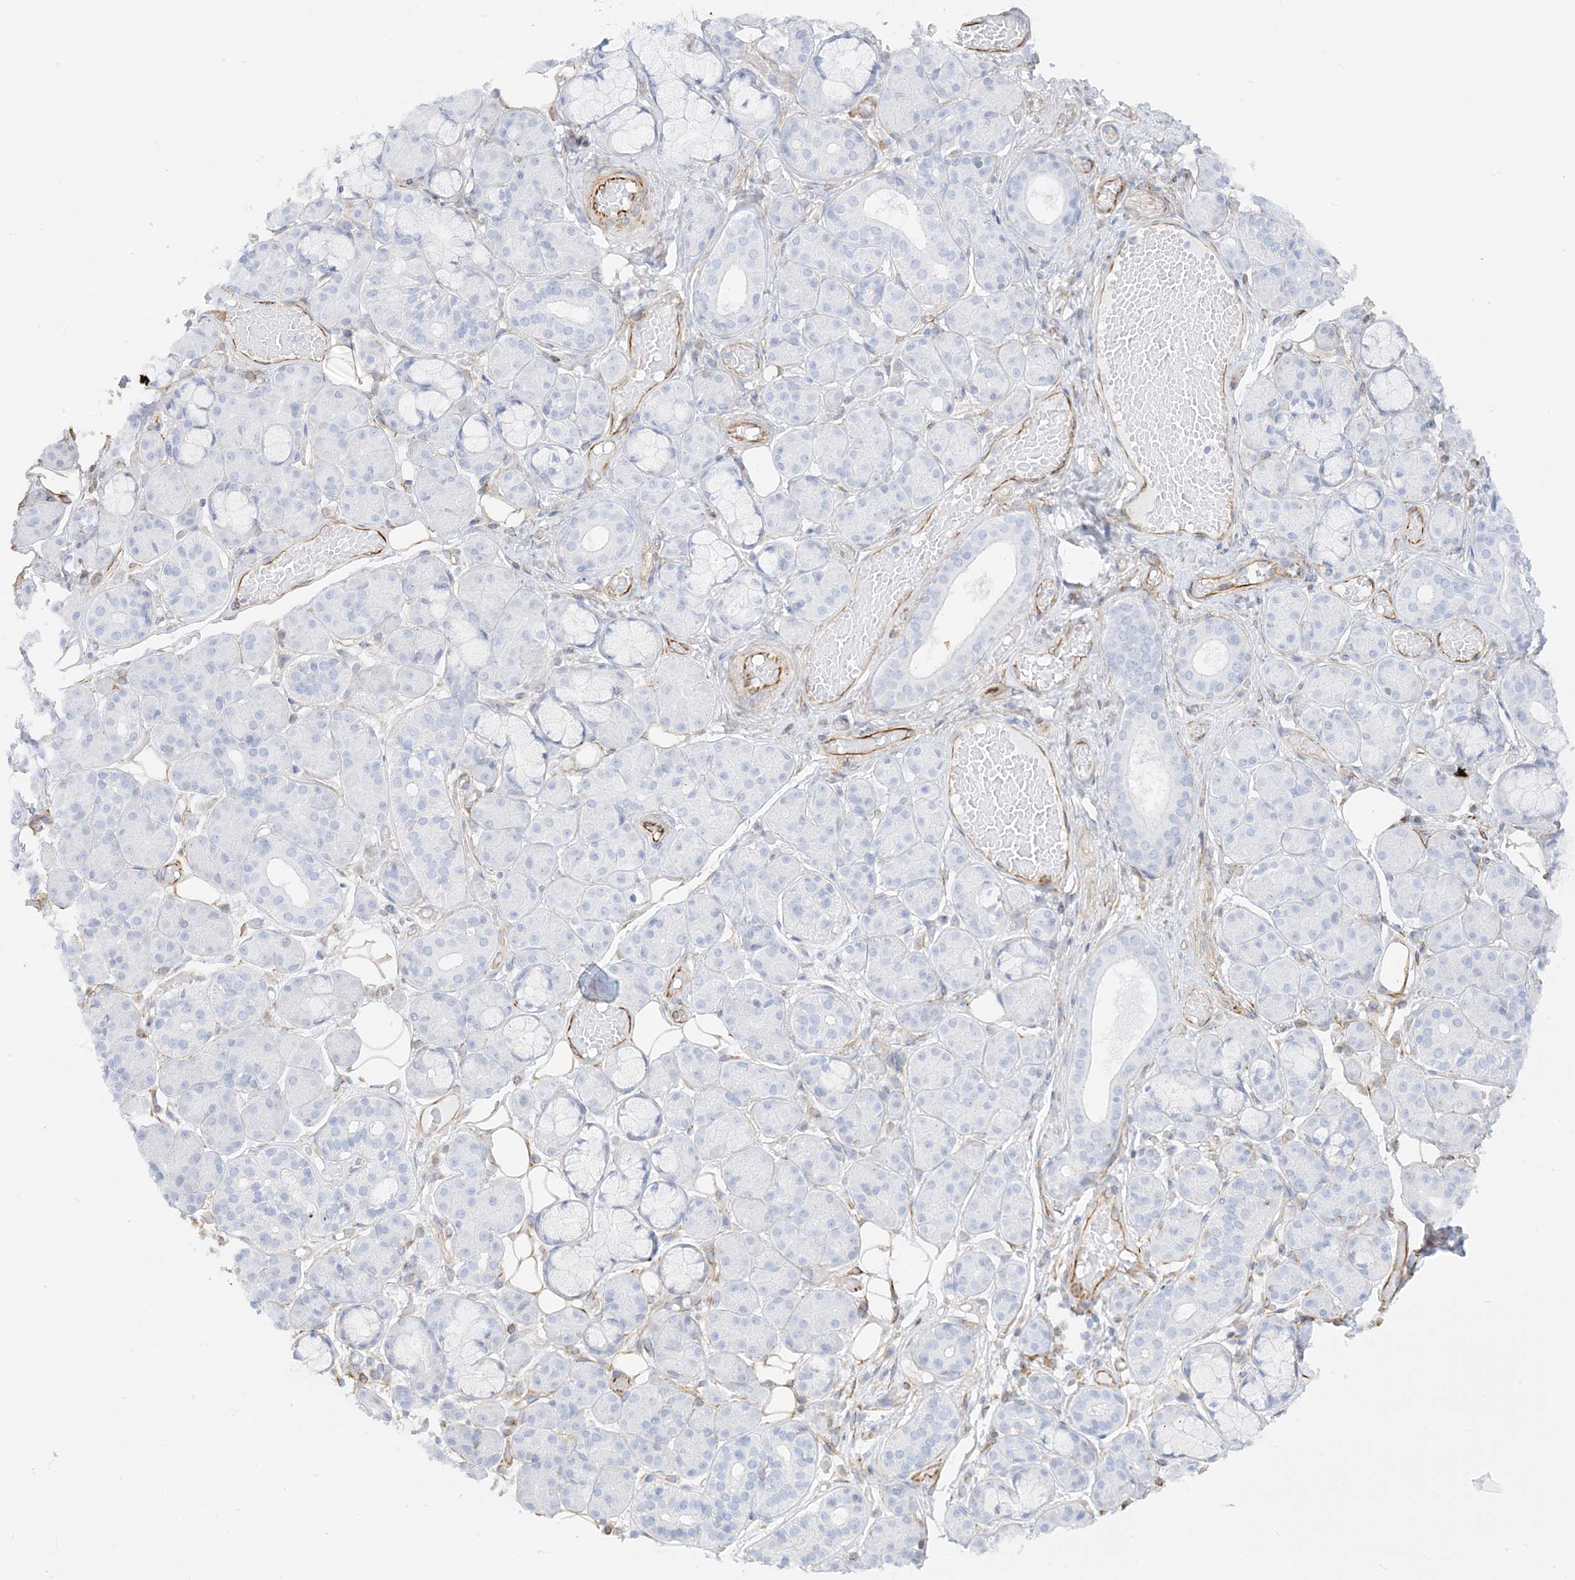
{"staining": {"intensity": "negative", "quantity": "none", "location": "none"}, "tissue": "salivary gland", "cell_type": "Glandular cells", "image_type": "normal", "snomed": [{"axis": "morphology", "description": "Normal tissue, NOS"}, {"axis": "topography", "description": "Salivary gland"}], "caption": "Immunohistochemical staining of normal human salivary gland displays no significant expression in glandular cells.", "gene": "PID1", "patient": {"sex": "male", "age": 63}}